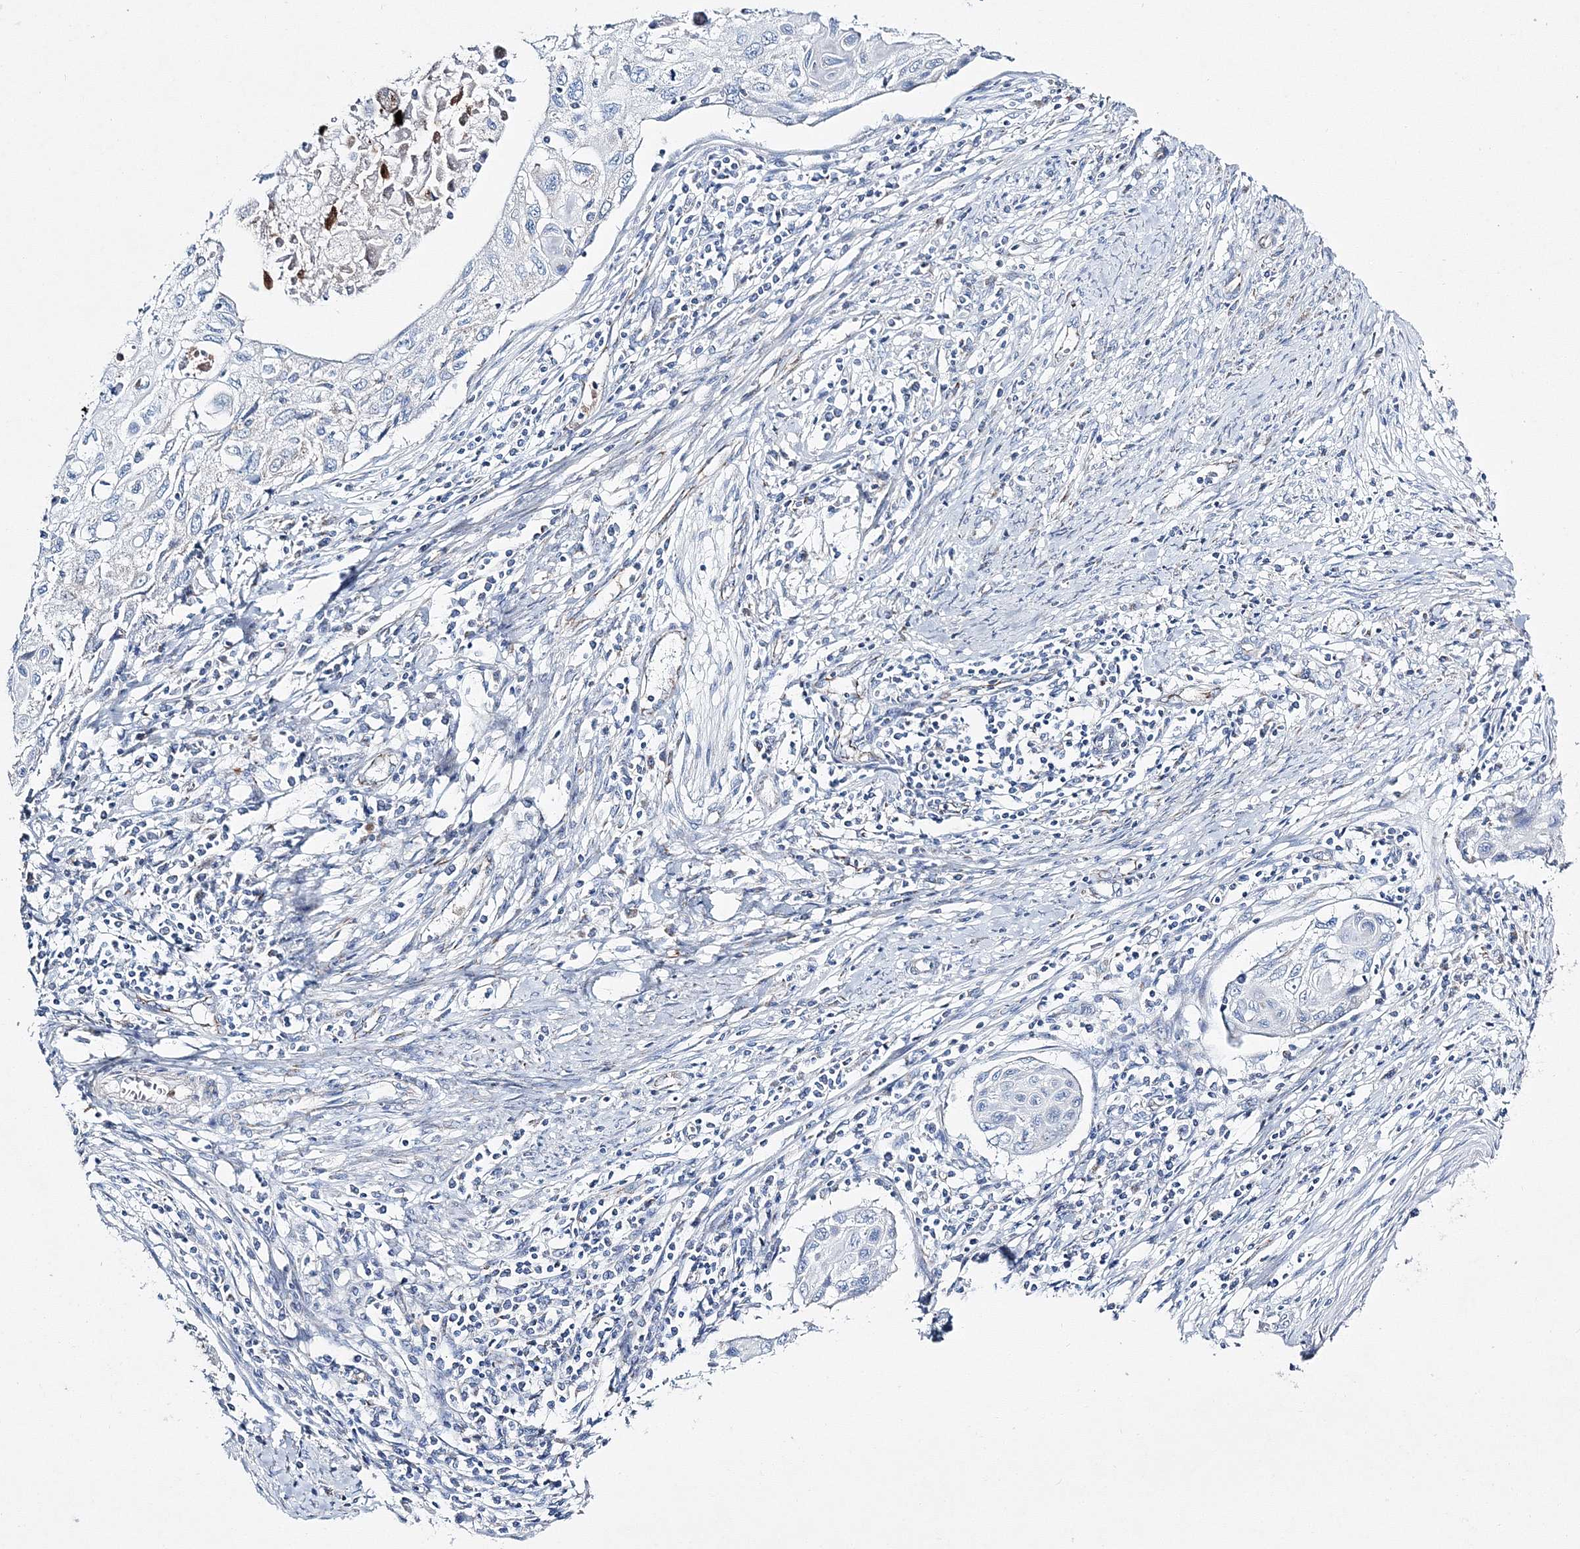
{"staining": {"intensity": "negative", "quantity": "none", "location": "none"}, "tissue": "cervical cancer", "cell_type": "Tumor cells", "image_type": "cancer", "snomed": [{"axis": "morphology", "description": "Squamous cell carcinoma, NOS"}, {"axis": "topography", "description": "Cervix"}], "caption": "Immunohistochemistry micrograph of neoplastic tissue: cervical squamous cell carcinoma stained with DAB (3,3'-diaminobenzidine) reveals no significant protein positivity in tumor cells.", "gene": "HIBCH", "patient": {"sex": "female", "age": 70}}